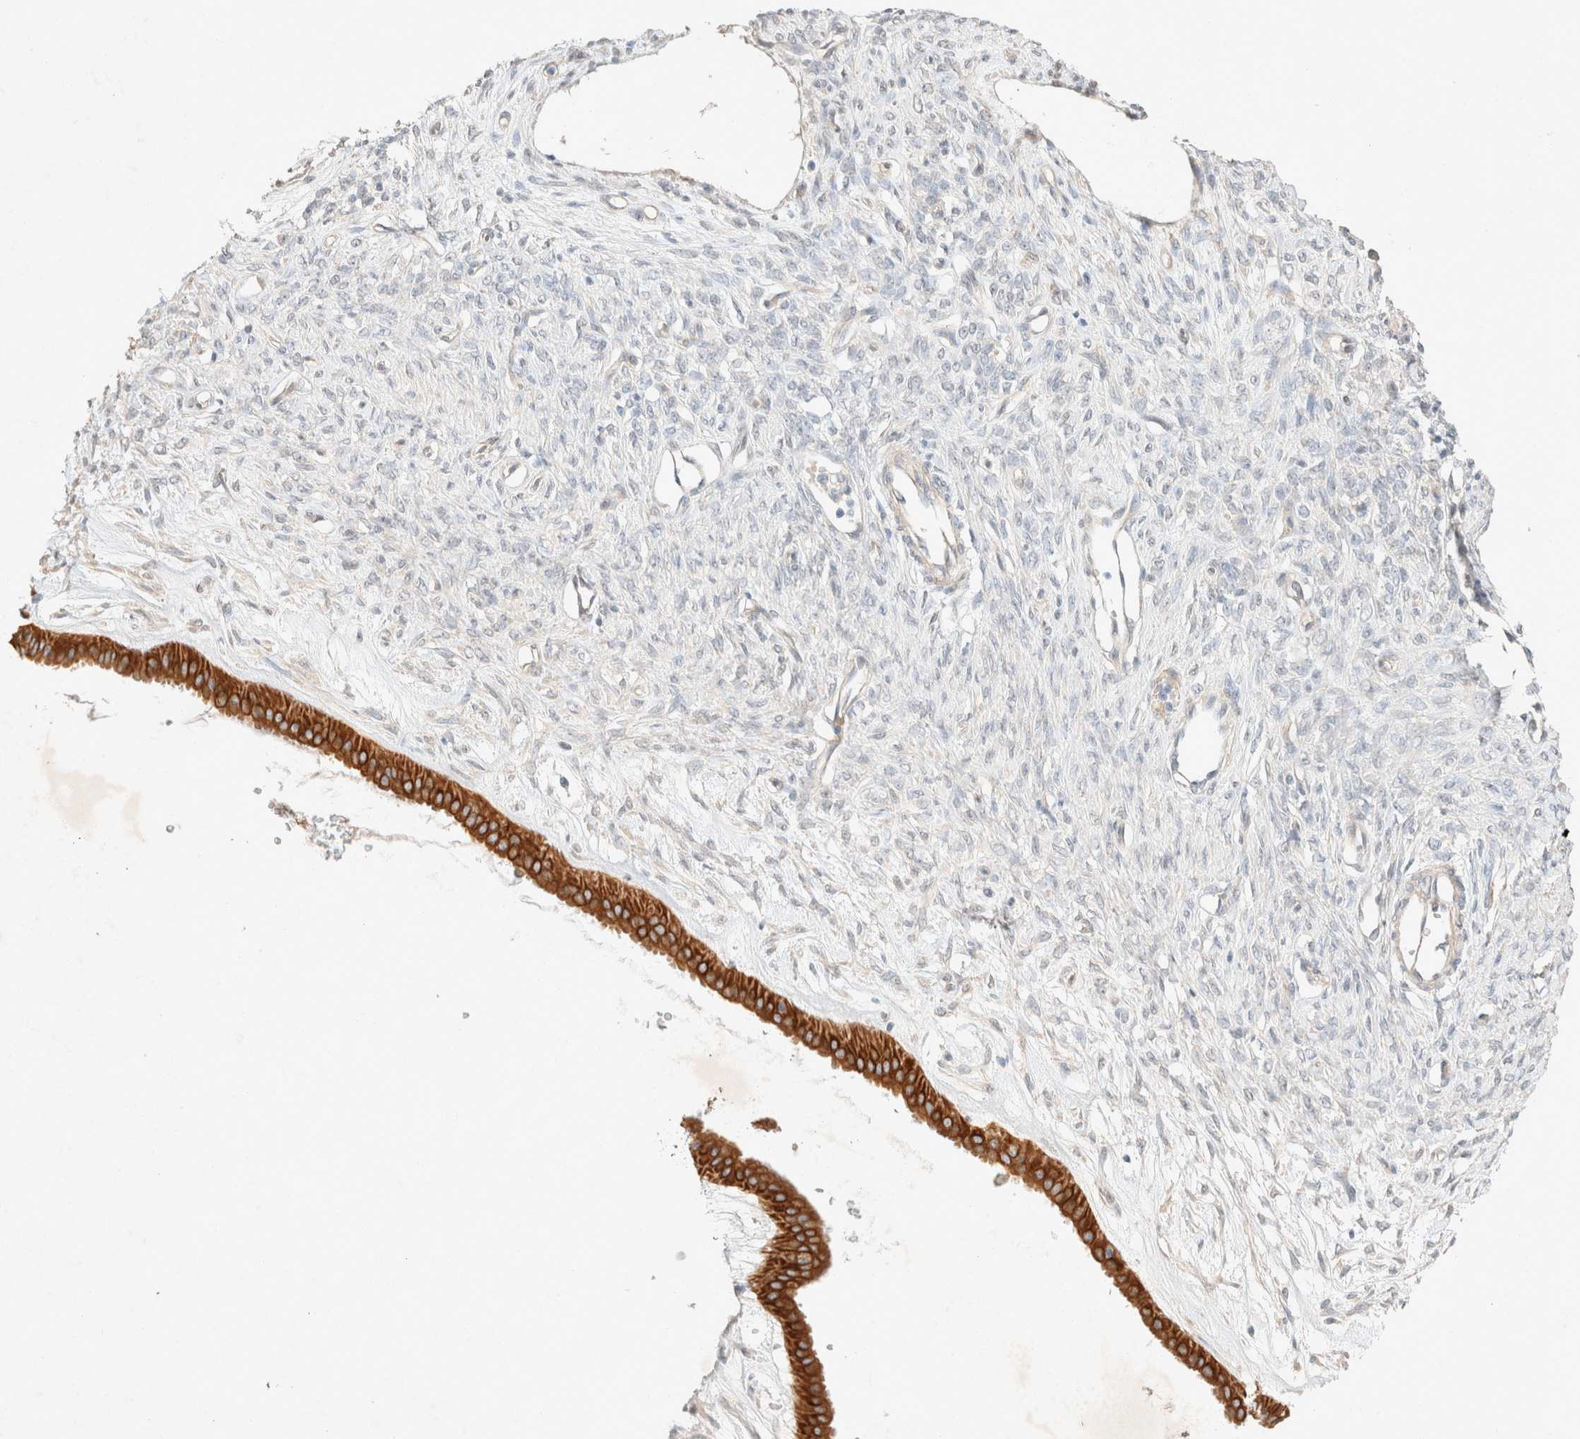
{"staining": {"intensity": "strong", "quantity": ">75%", "location": "cytoplasmic/membranous"}, "tissue": "ovarian cancer", "cell_type": "Tumor cells", "image_type": "cancer", "snomed": [{"axis": "morphology", "description": "Cystadenocarcinoma, mucinous, NOS"}, {"axis": "topography", "description": "Ovary"}], "caption": "Immunohistochemical staining of ovarian mucinous cystadenocarcinoma shows strong cytoplasmic/membranous protein staining in about >75% of tumor cells. (DAB IHC with brightfield microscopy, high magnification).", "gene": "CSNK1E", "patient": {"sex": "female", "age": 73}}